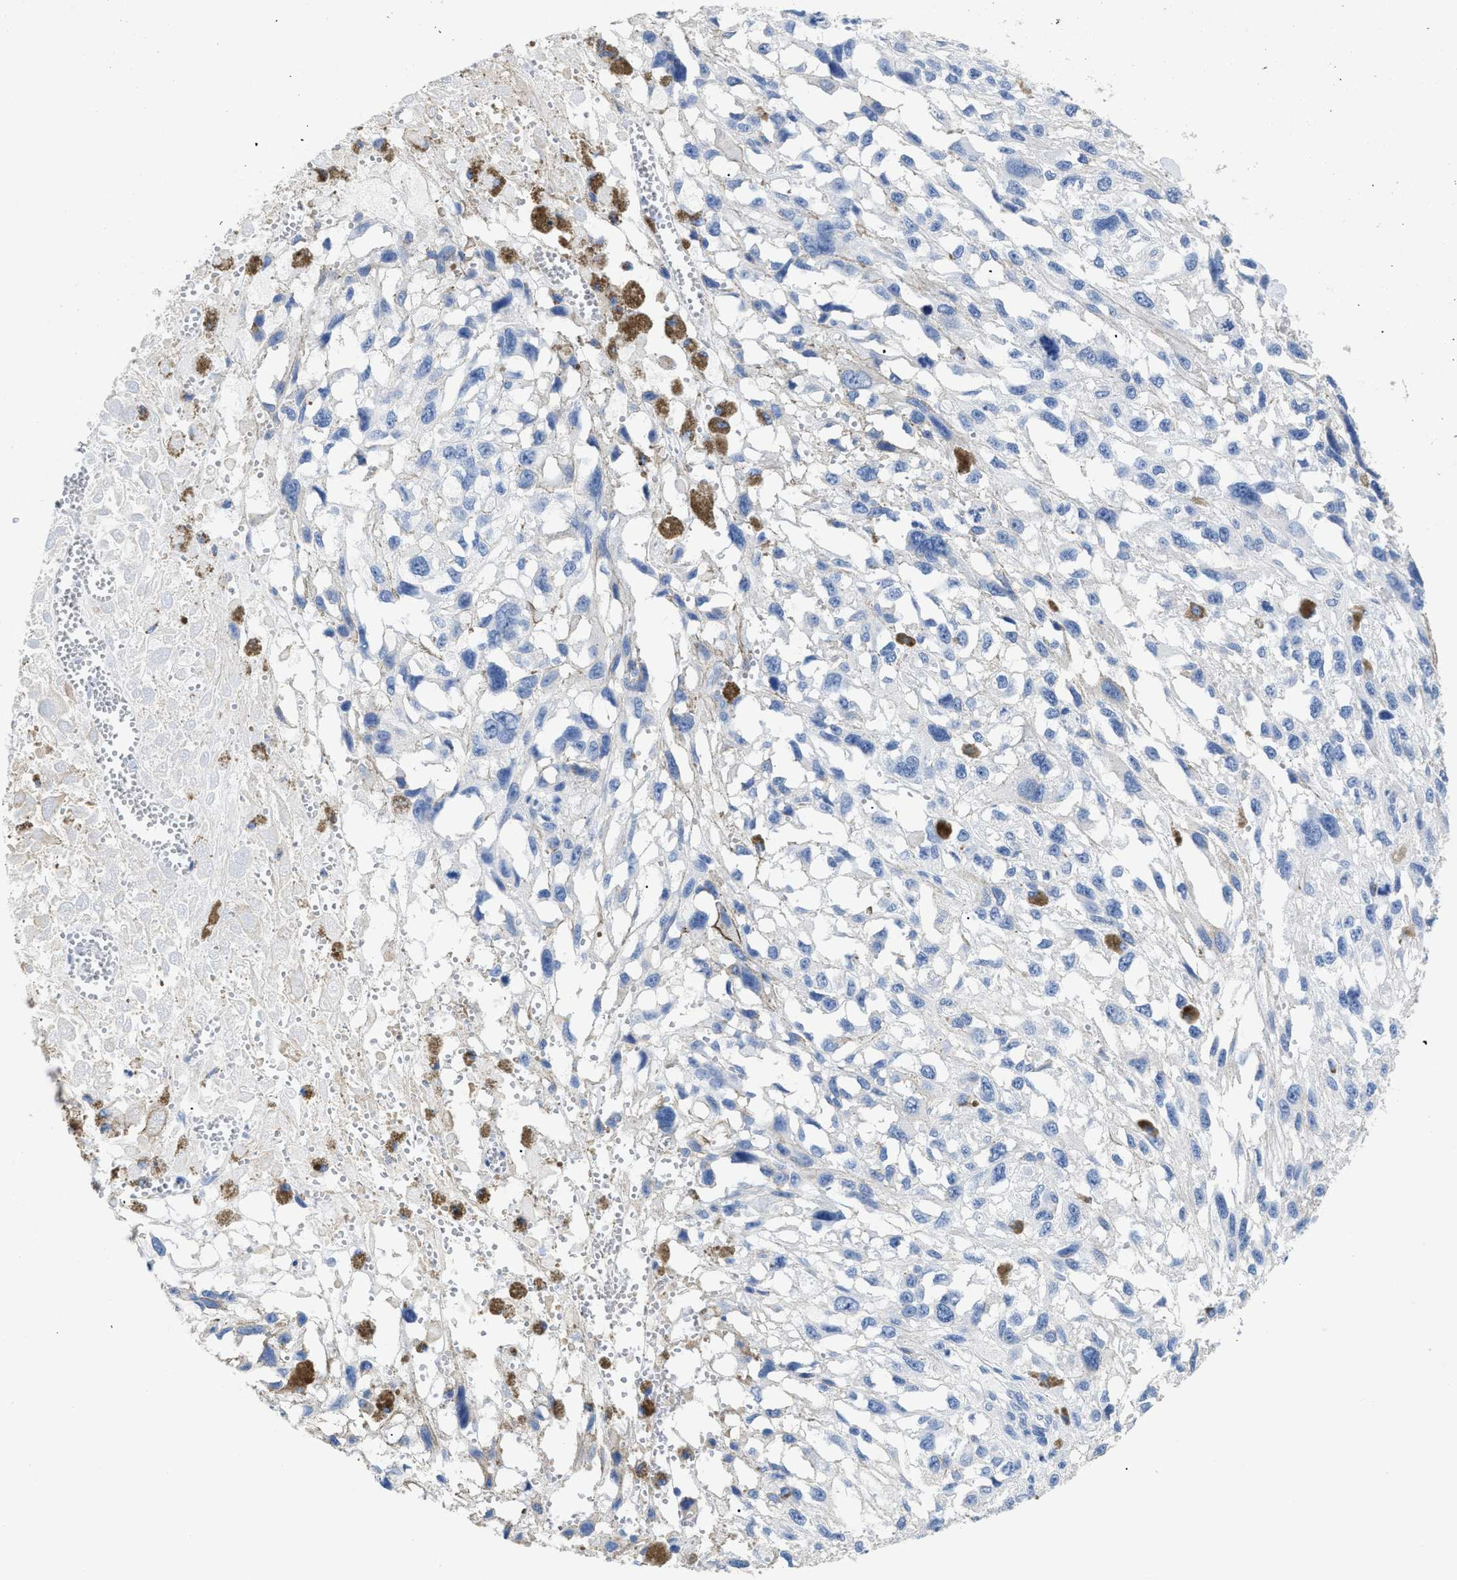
{"staining": {"intensity": "negative", "quantity": "none", "location": "none"}, "tissue": "melanoma", "cell_type": "Tumor cells", "image_type": "cancer", "snomed": [{"axis": "morphology", "description": "Malignant melanoma, Metastatic site"}, {"axis": "topography", "description": "Lymph node"}], "caption": "IHC histopathology image of neoplastic tissue: malignant melanoma (metastatic site) stained with DAB (3,3'-diaminobenzidine) shows no significant protein staining in tumor cells.", "gene": "DLC1", "patient": {"sex": "male", "age": 59}}